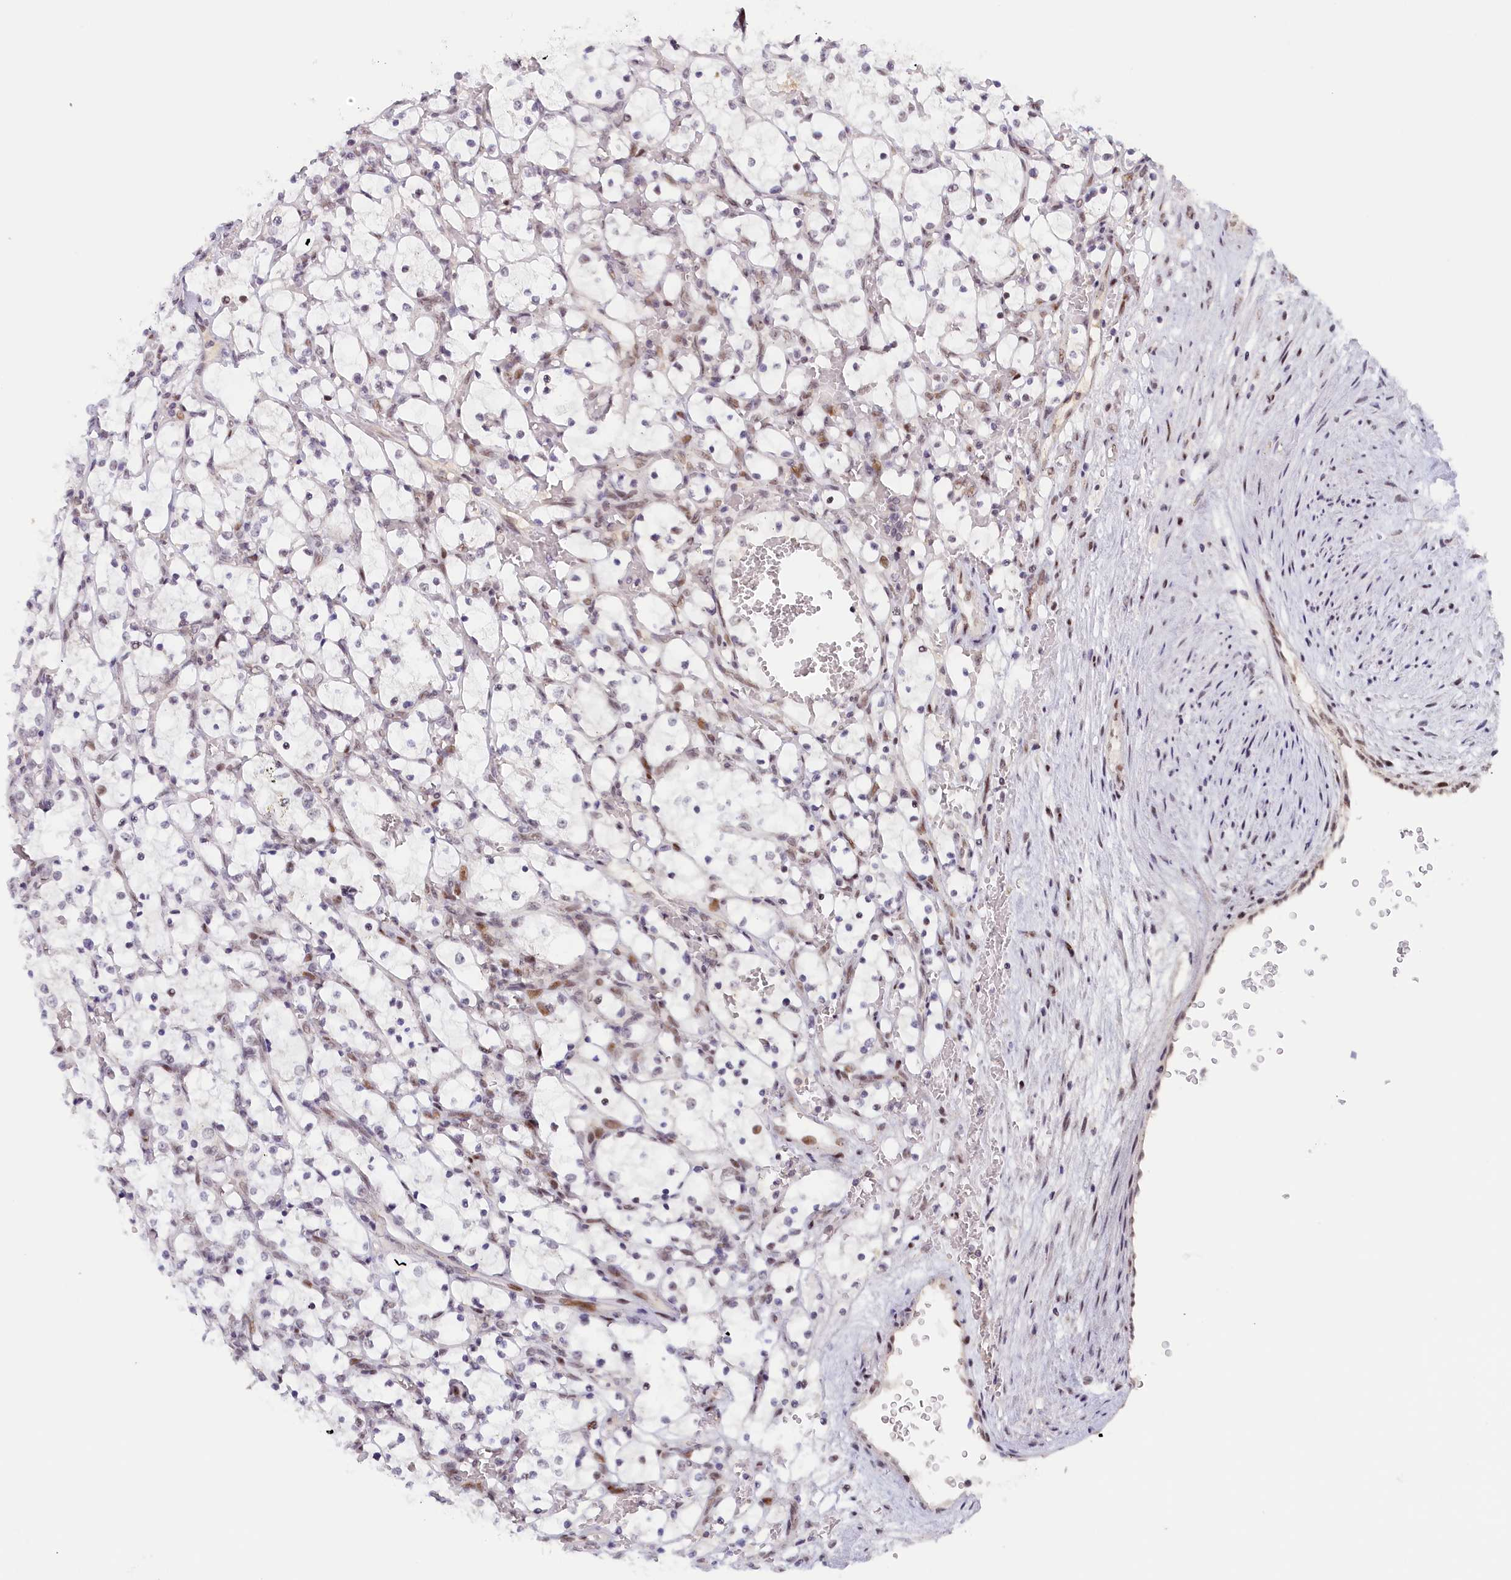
{"staining": {"intensity": "negative", "quantity": "none", "location": "none"}, "tissue": "renal cancer", "cell_type": "Tumor cells", "image_type": "cancer", "snomed": [{"axis": "morphology", "description": "Adenocarcinoma, NOS"}, {"axis": "topography", "description": "Kidney"}], "caption": "Image shows no protein positivity in tumor cells of renal cancer (adenocarcinoma) tissue. (IHC, brightfield microscopy, high magnification).", "gene": "SEC31B", "patient": {"sex": "female", "age": 69}}